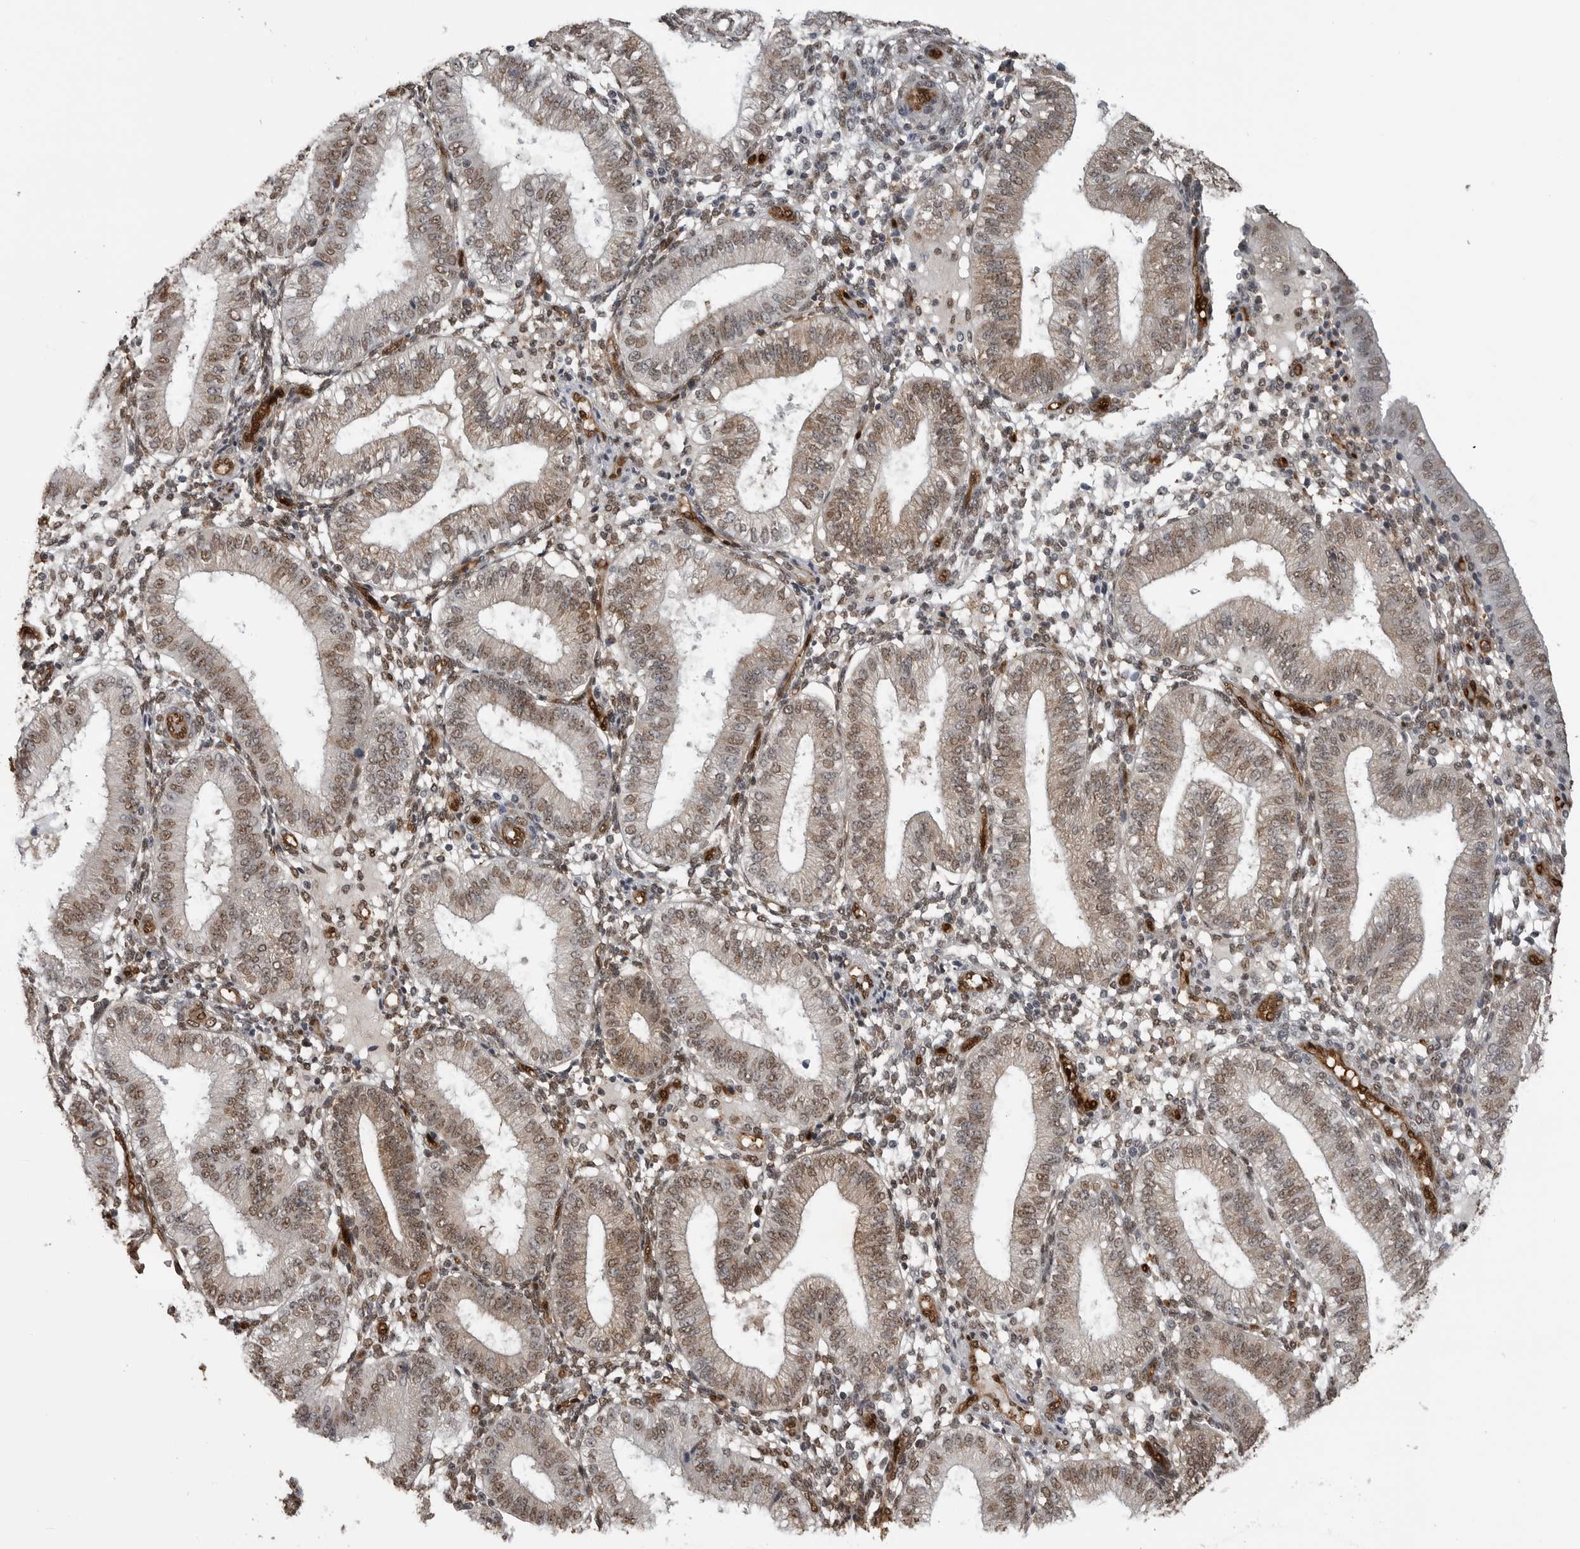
{"staining": {"intensity": "moderate", "quantity": ">75%", "location": "cytoplasmic/membranous,nuclear"}, "tissue": "endometrium", "cell_type": "Cells in endometrial stroma", "image_type": "normal", "snomed": [{"axis": "morphology", "description": "Normal tissue, NOS"}, {"axis": "topography", "description": "Endometrium"}], "caption": "A histopathology image of human endometrium stained for a protein demonstrates moderate cytoplasmic/membranous,nuclear brown staining in cells in endometrial stroma.", "gene": "SMAD2", "patient": {"sex": "female", "age": 39}}